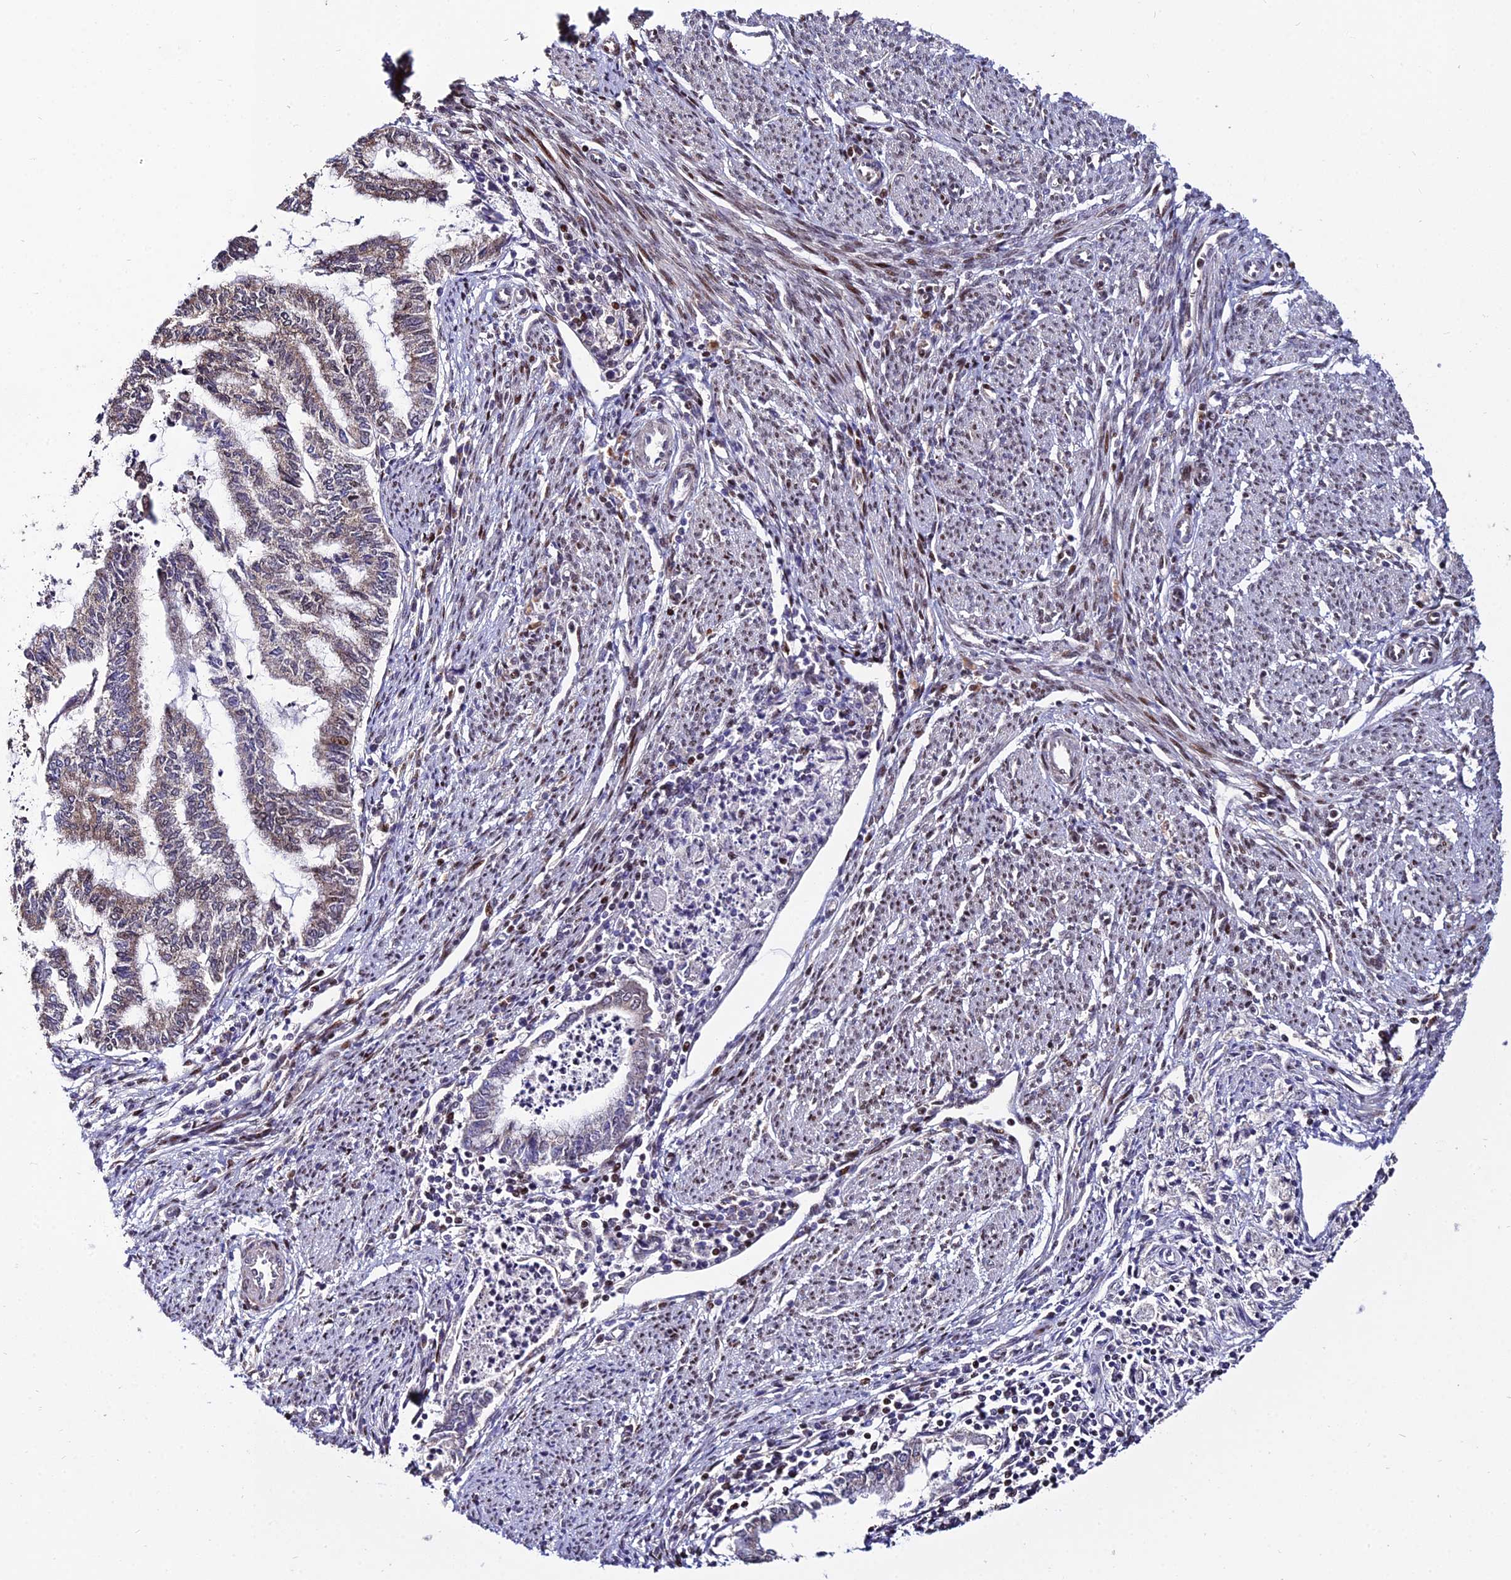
{"staining": {"intensity": "weak", "quantity": "<25%", "location": "cytoplasmic/membranous"}, "tissue": "endometrial cancer", "cell_type": "Tumor cells", "image_type": "cancer", "snomed": [{"axis": "morphology", "description": "Adenocarcinoma, NOS"}, {"axis": "topography", "description": "Endometrium"}], "caption": "Immunohistochemical staining of endometrial adenocarcinoma demonstrates no significant expression in tumor cells.", "gene": "CIB3", "patient": {"sex": "female", "age": 79}}